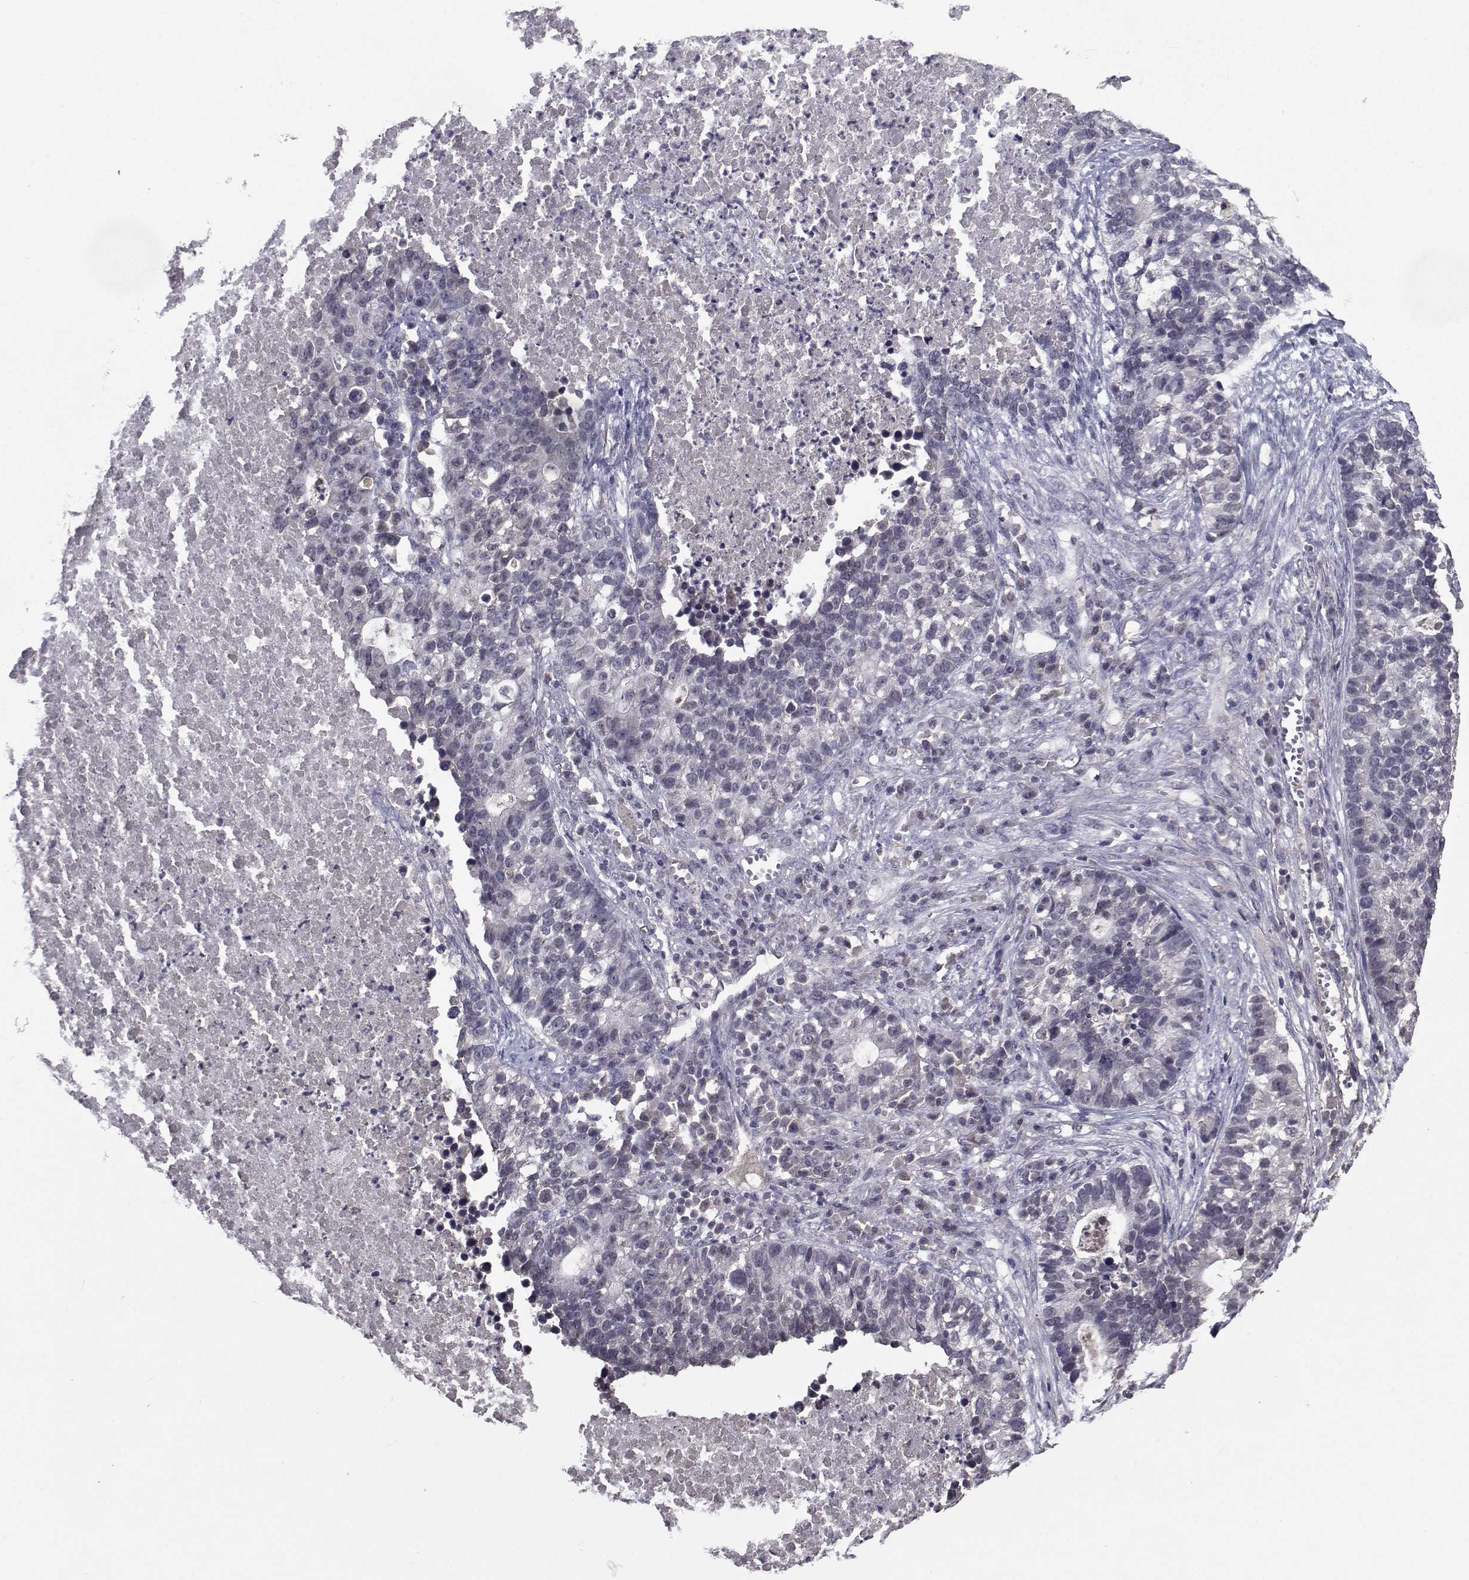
{"staining": {"intensity": "negative", "quantity": "none", "location": "none"}, "tissue": "lung cancer", "cell_type": "Tumor cells", "image_type": "cancer", "snomed": [{"axis": "morphology", "description": "Adenocarcinoma, NOS"}, {"axis": "topography", "description": "Lung"}], "caption": "Tumor cells are negative for protein expression in human lung cancer (adenocarcinoma).", "gene": "CYP2S1", "patient": {"sex": "male", "age": 57}}